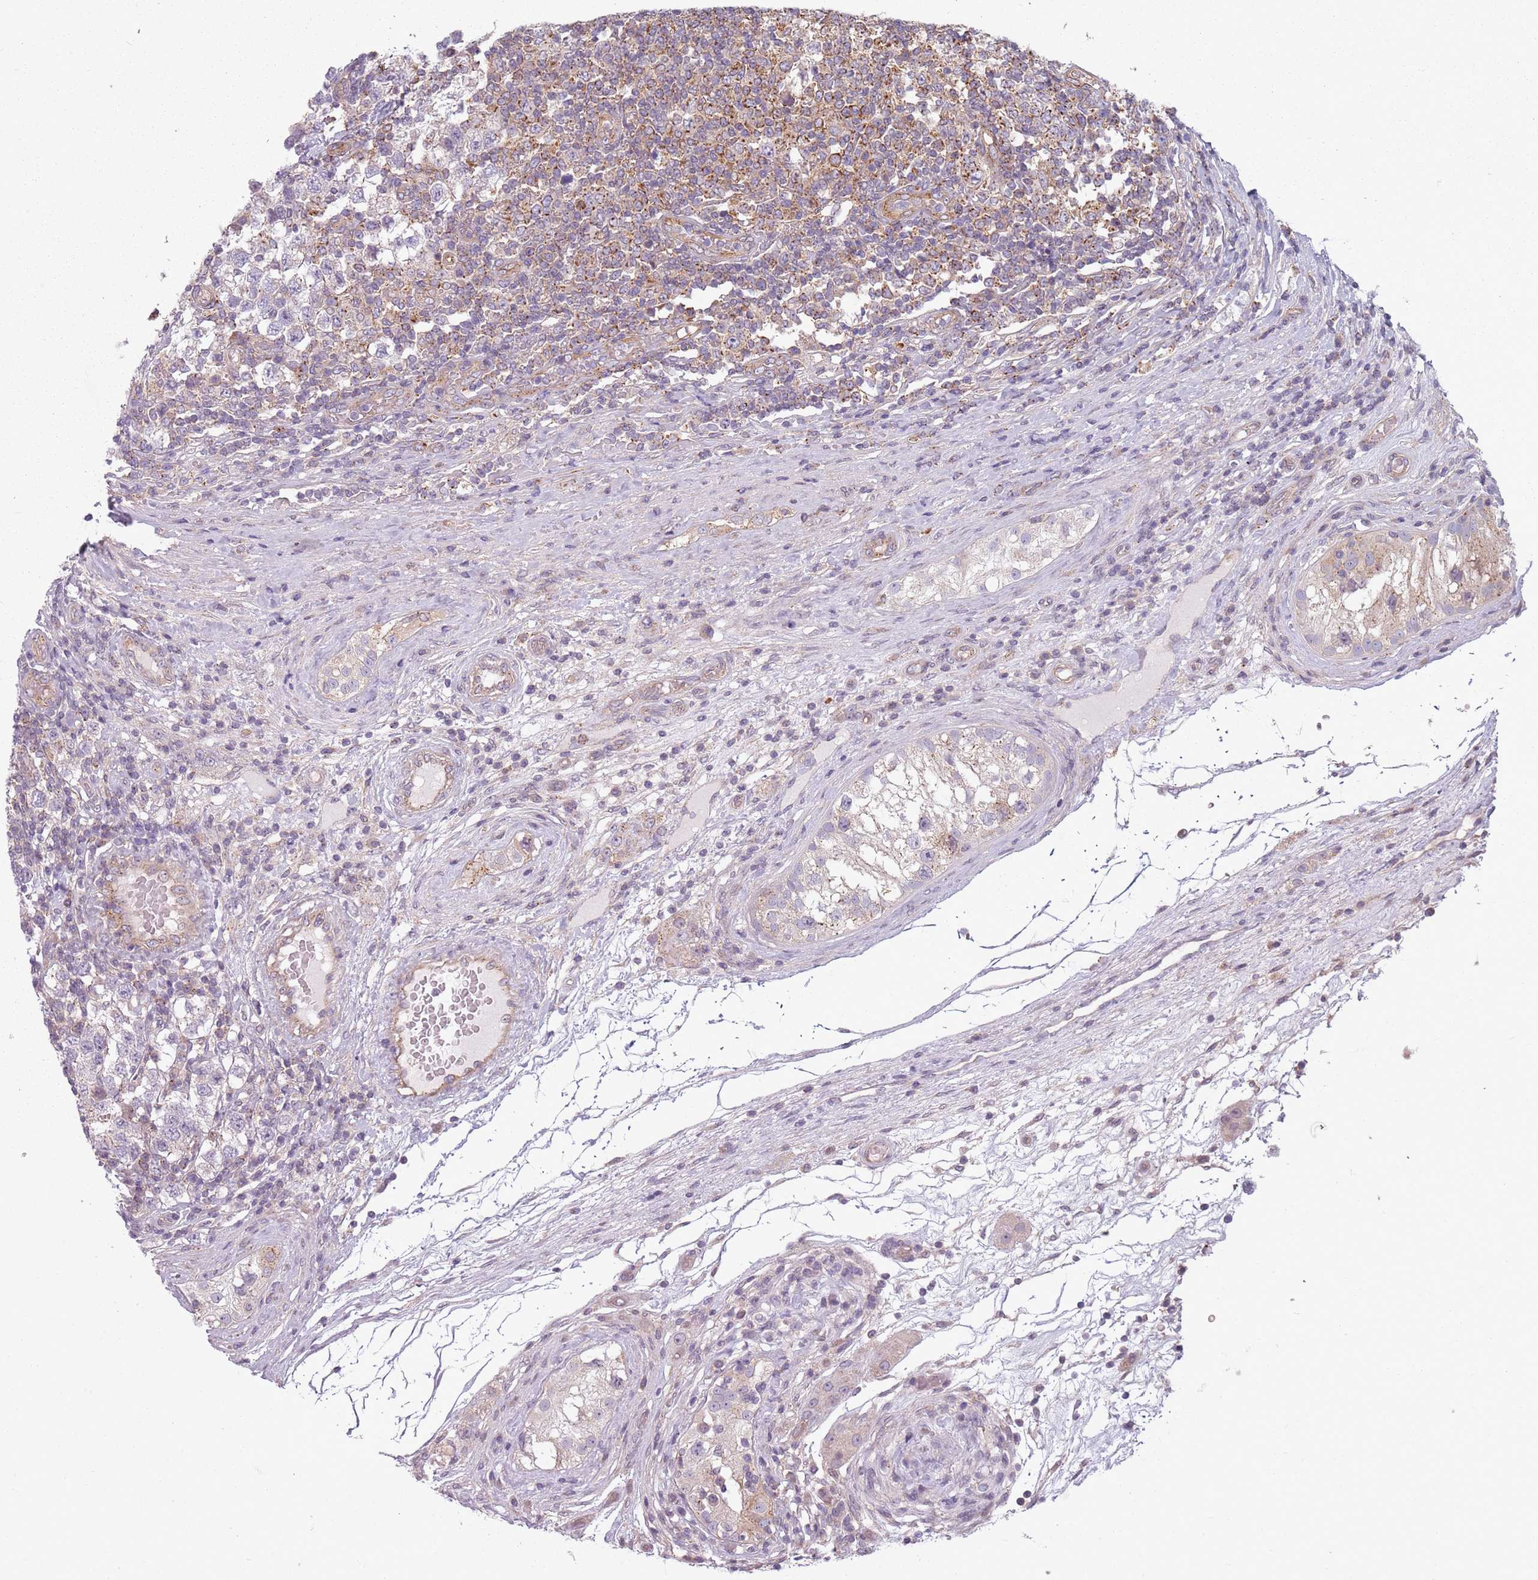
{"staining": {"intensity": "negative", "quantity": "none", "location": "none"}, "tissue": "testis cancer", "cell_type": "Tumor cells", "image_type": "cancer", "snomed": [{"axis": "morphology", "description": "Seminoma, NOS"}, {"axis": "topography", "description": "Testis"}], "caption": "There is no significant expression in tumor cells of testis seminoma.", "gene": "TLCD2", "patient": {"sex": "male", "age": 34}}